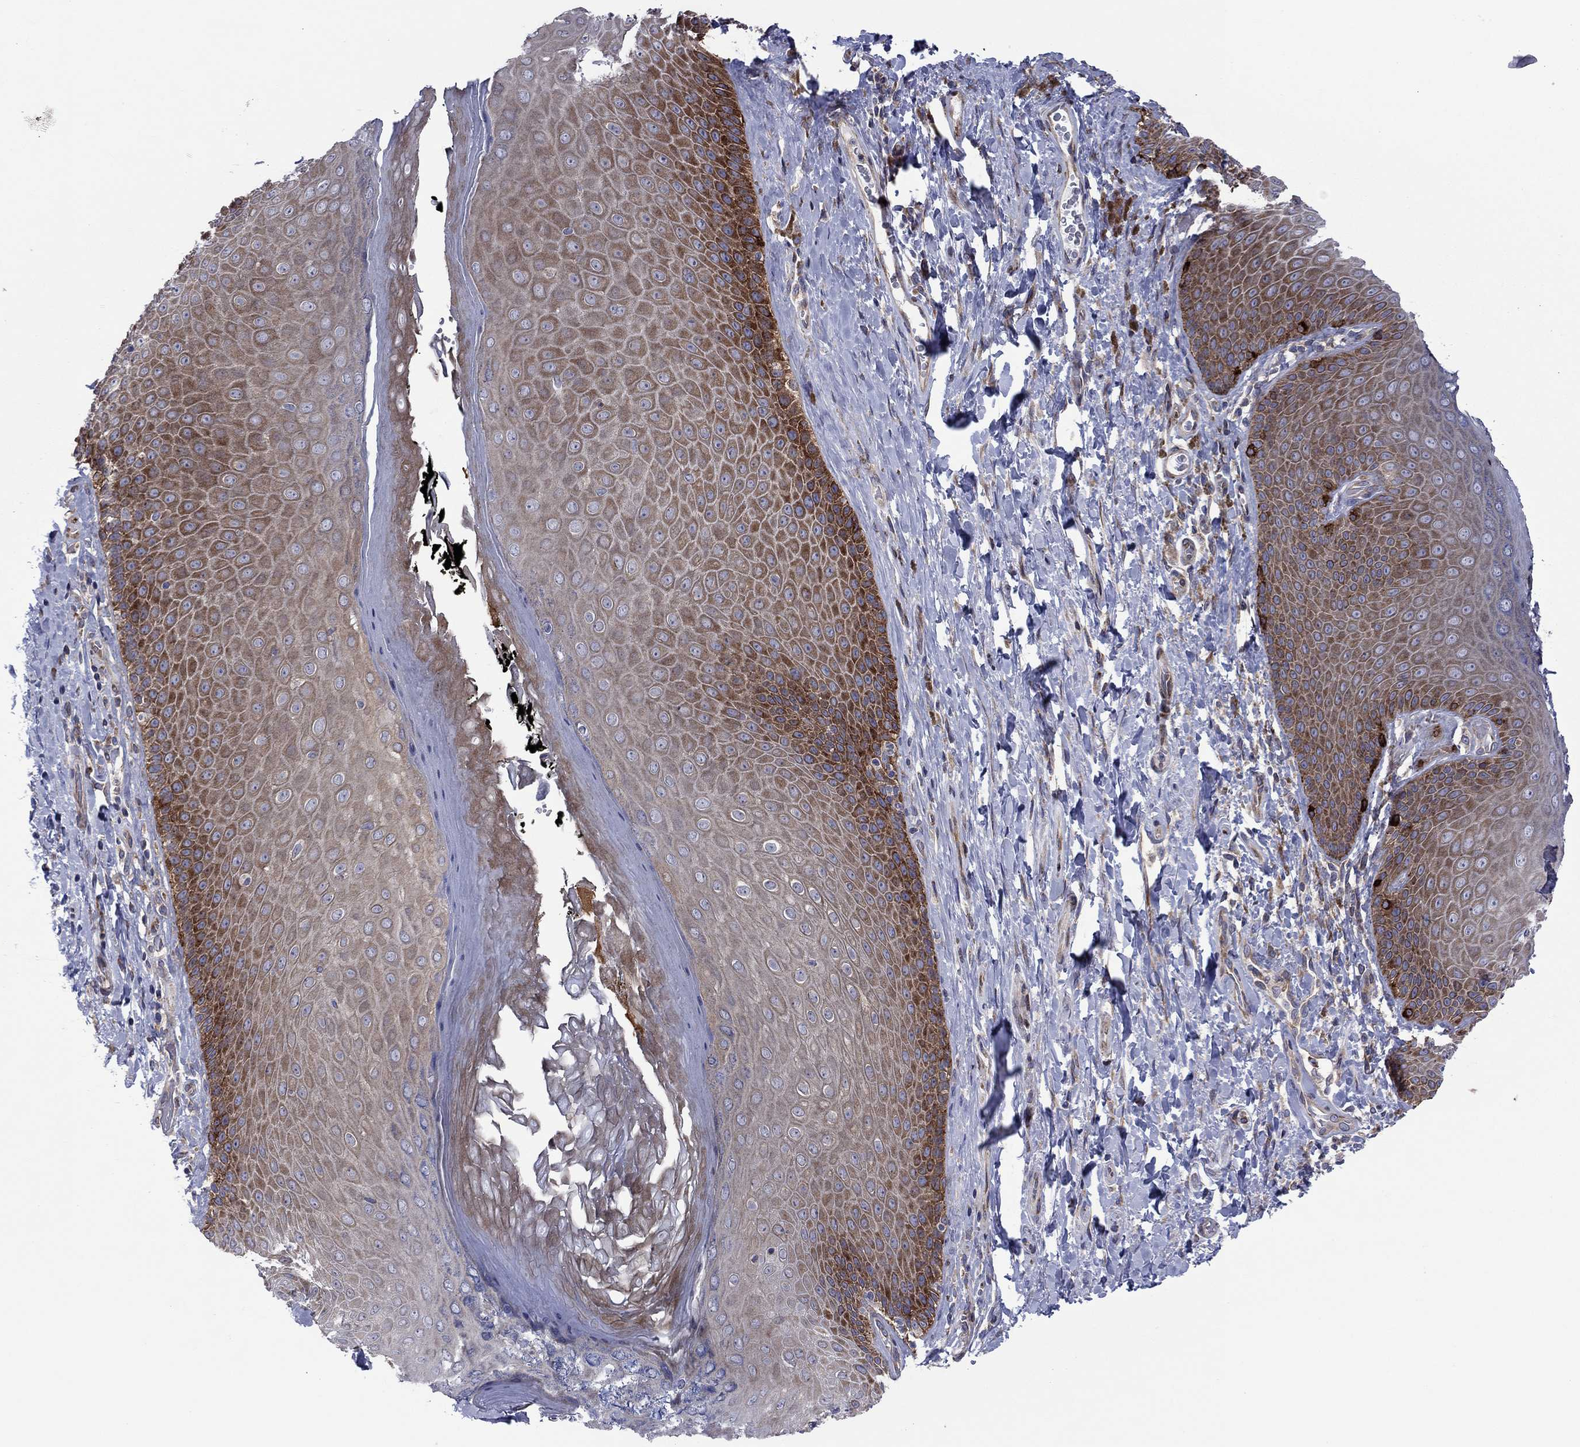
{"staining": {"intensity": "strong", "quantity": "25%-75%", "location": "cytoplasmic/membranous"}, "tissue": "skin", "cell_type": "Epidermal cells", "image_type": "normal", "snomed": [{"axis": "morphology", "description": "Normal tissue, NOS"}, {"axis": "topography", "description": "Skeletal muscle"}, {"axis": "topography", "description": "Anal"}, {"axis": "topography", "description": "Peripheral nerve tissue"}], "caption": "A high-resolution histopathology image shows immunohistochemistry (IHC) staining of normal skin, which exhibits strong cytoplasmic/membranous expression in about 25%-75% of epidermal cells. (Stains: DAB (3,3'-diaminobenzidine) in brown, nuclei in blue, Microscopy: brightfield microscopy at high magnification).", "gene": "GPR155", "patient": {"sex": "male", "age": 53}}